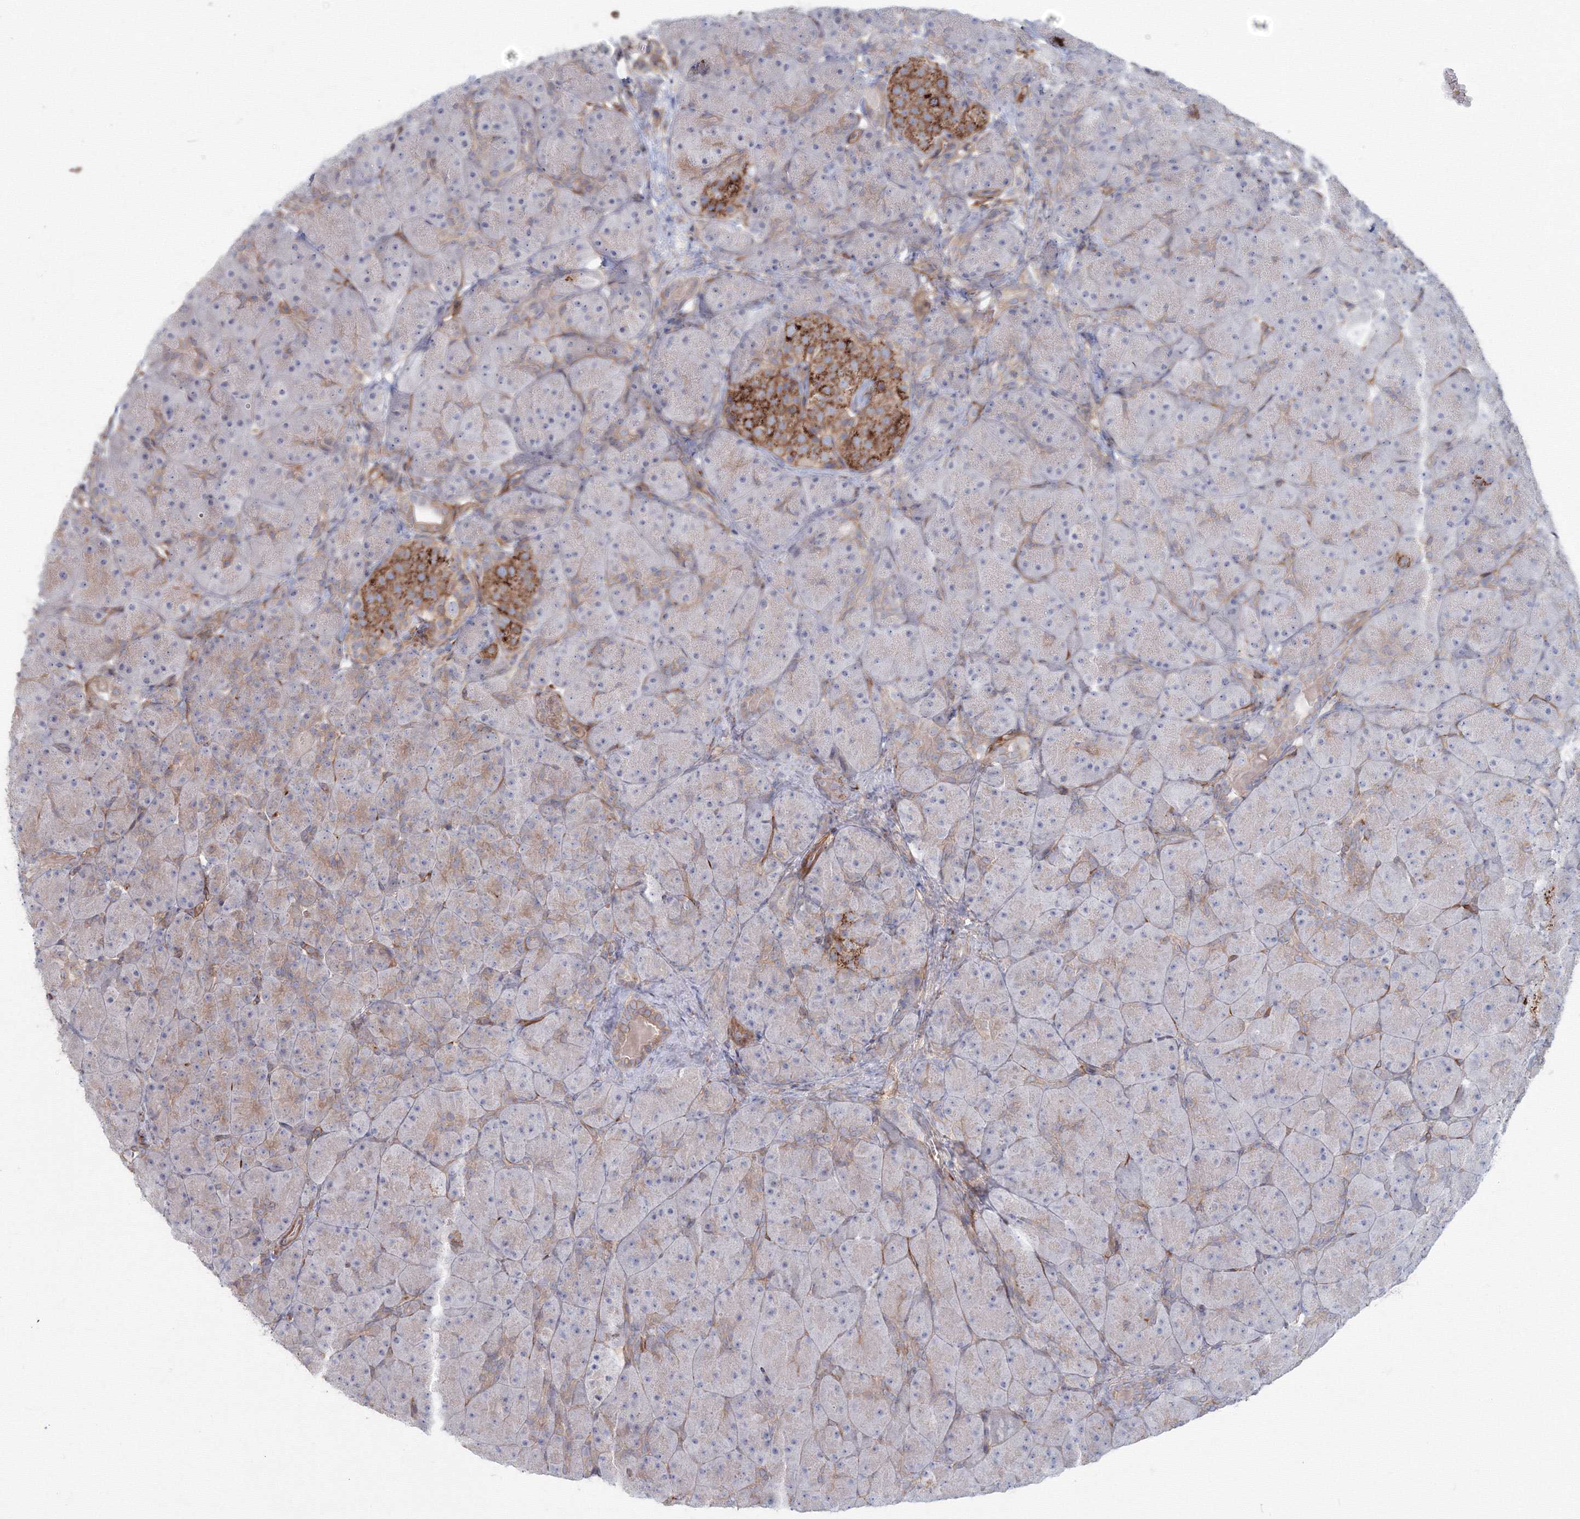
{"staining": {"intensity": "weak", "quantity": "<25%", "location": "cytoplasmic/membranous"}, "tissue": "pancreas", "cell_type": "Exocrine glandular cells", "image_type": "normal", "snomed": [{"axis": "morphology", "description": "Normal tissue, NOS"}, {"axis": "topography", "description": "Pancreas"}], "caption": "Immunohistochemical staining of normal pancreas exhibits no significant positivity in exocrine glandular cells. (DAB (3,3'-diaminobenzidine) immunohistochemistry with hematoxylin counter stain).", "gene": "SH3PXD2A", "patient": {"sex": "male", "age": 66}}